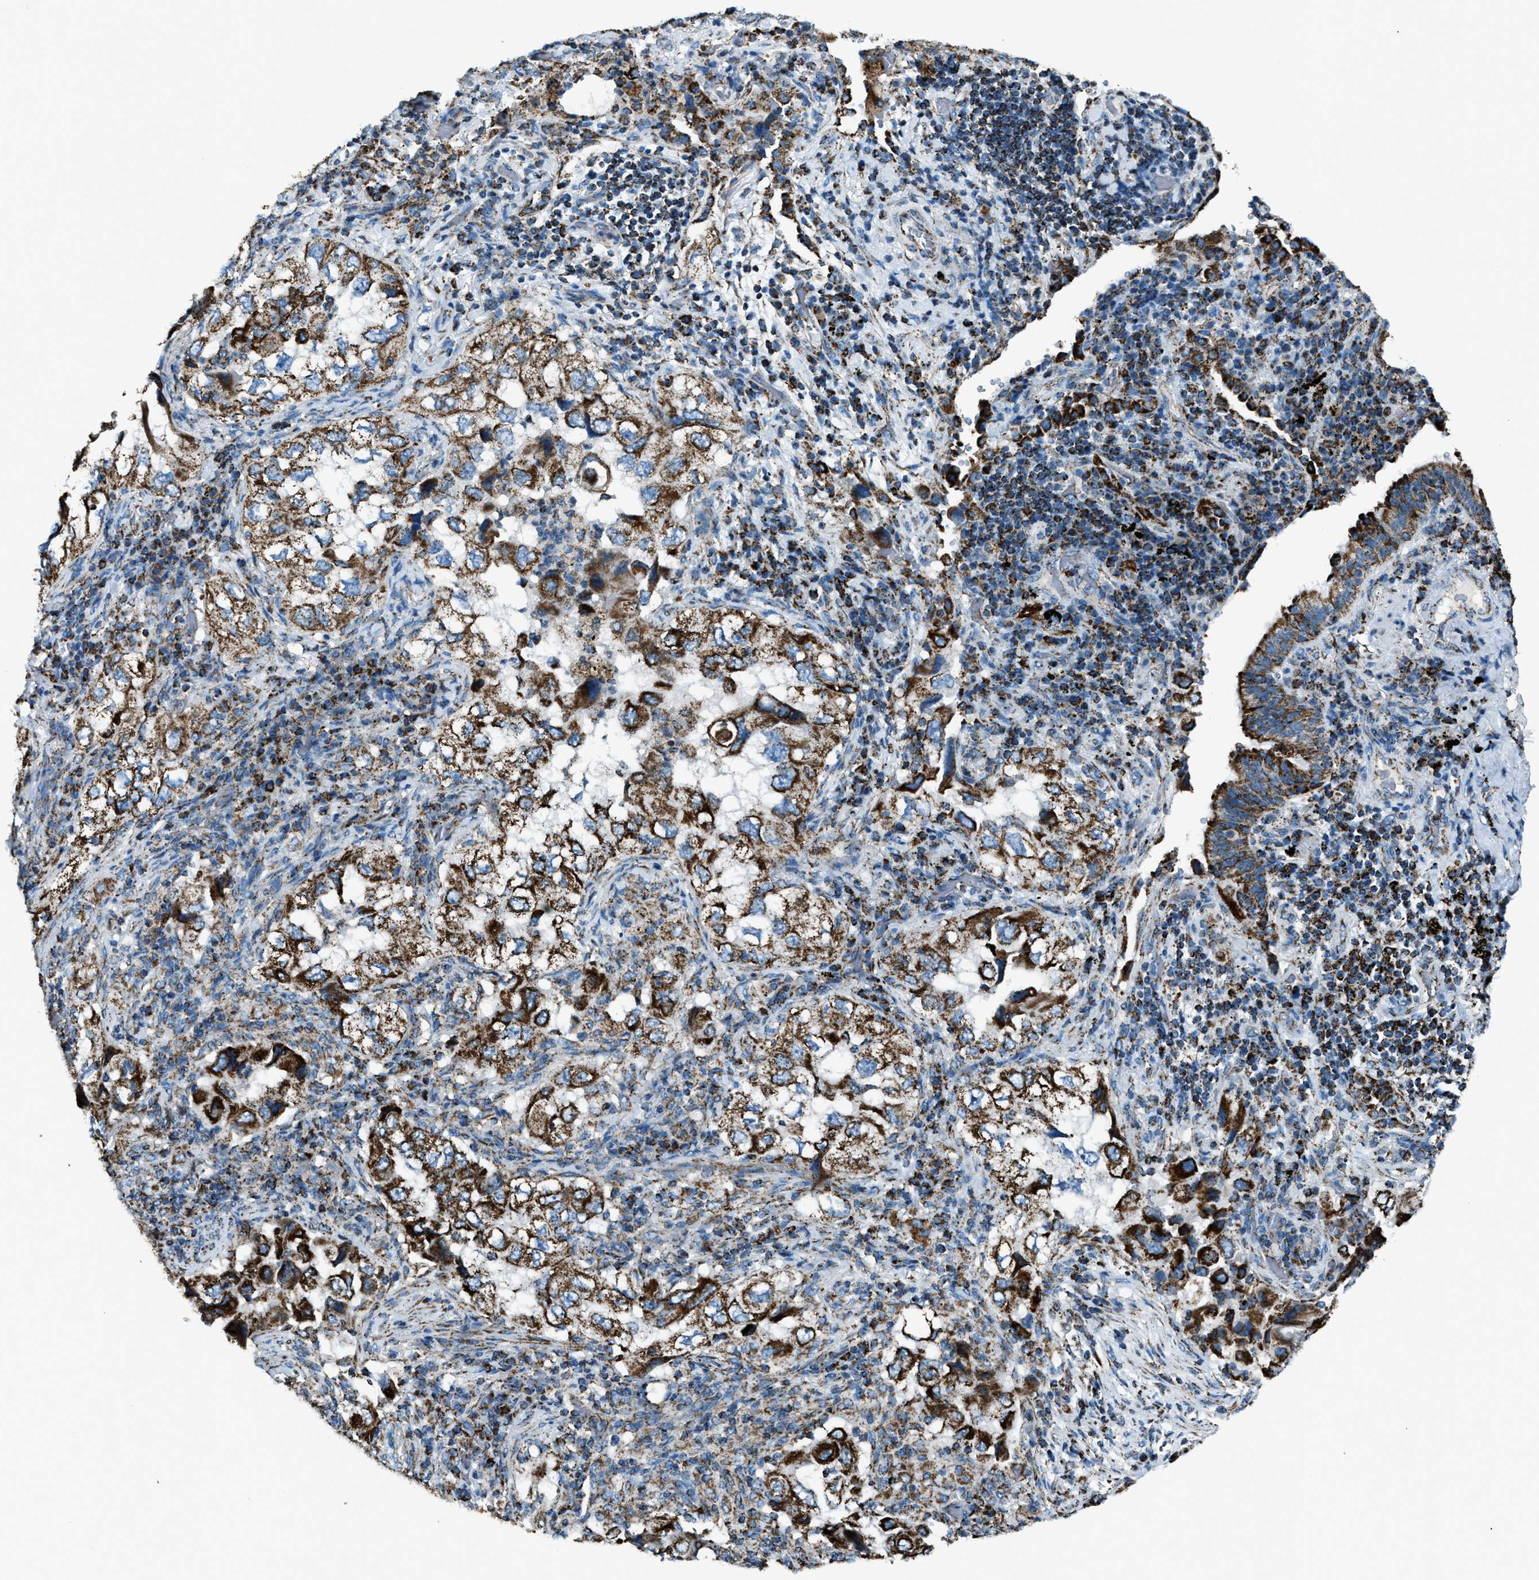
{"staining": {"intensity": "strong", "quantity": ">75%", "location": "cytoplasmic/membranous"}, "tissue": "lung cancer", "cell_type": "Tumor cells", "image_type": "cancer", "snomed": [{"axis": "morphology", "description": "Adenocarcinoma, NOS"}, {"axis": "topography", "description": "Lung"}], "caption": "A micrograph of adenocarcinoma (lung) stained for a protein demonstrates strong cytoplasmic/membranous brown staining in tumor cells.", "gene": "MDH2", "patient": {"sex": "male", "age": 64}}